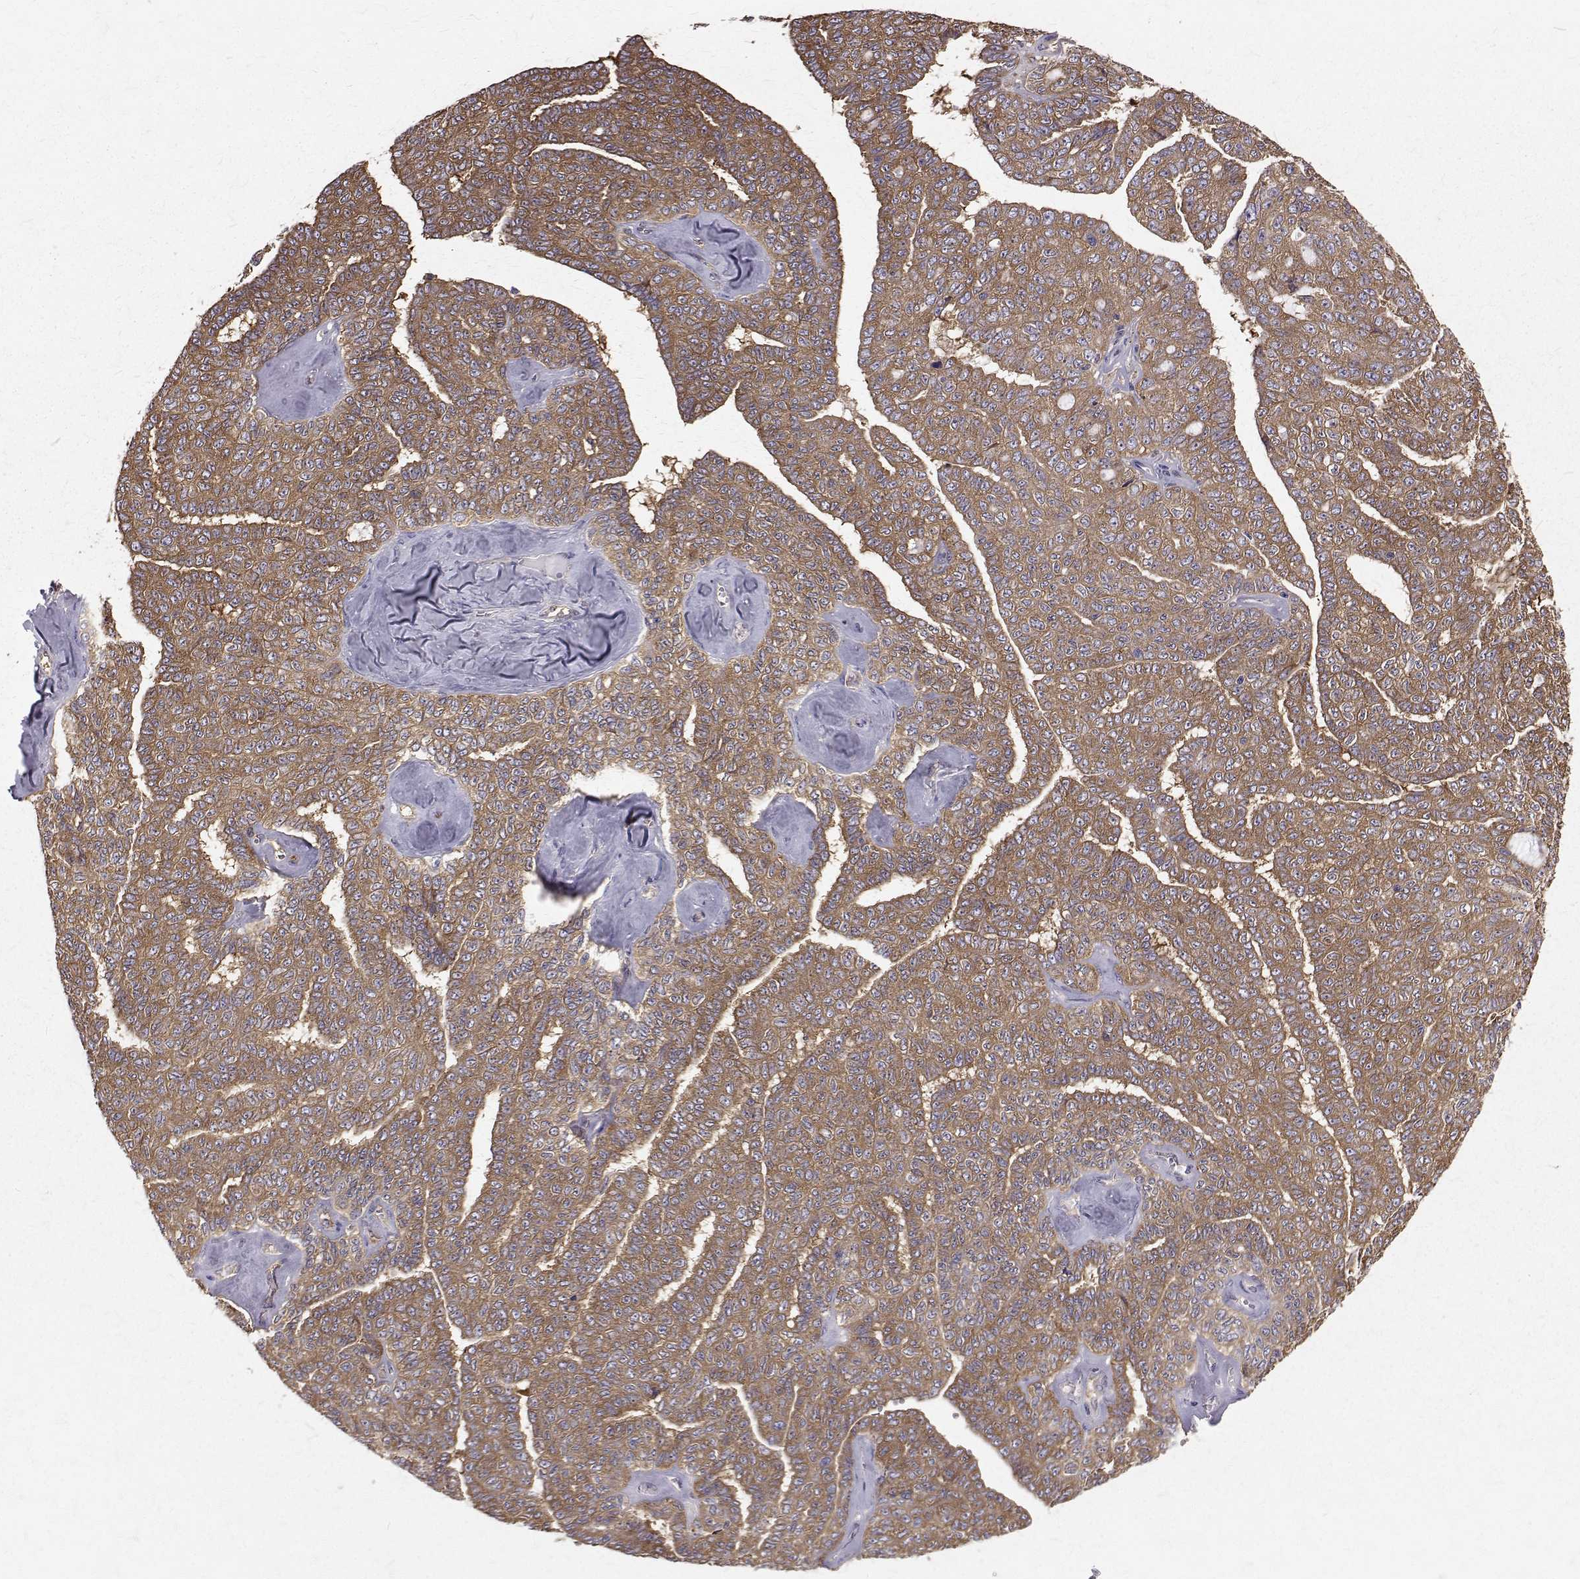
{"staining": {"intensity": "moderate", "quantity": ">75%", "location": "cytoplasmic/membranous"}, "tissue": "ovarian cancer", "cell_type": "Tumor cells", "image_type": "cancer", "snomed": [{"axis": "morphology", "description": "Cystadenocarcinoma, serous, NOS"}, {"axis": "topography", "description": "Ovary"}], "caption": "Moderate cytoplasmic/membranous protein positivity is appreciated in about >75% of tumor cells in ovarian serous cystadenocarcinoma.", "gene": "FARSB", "patient": {"sex": "female", "age": 71}}